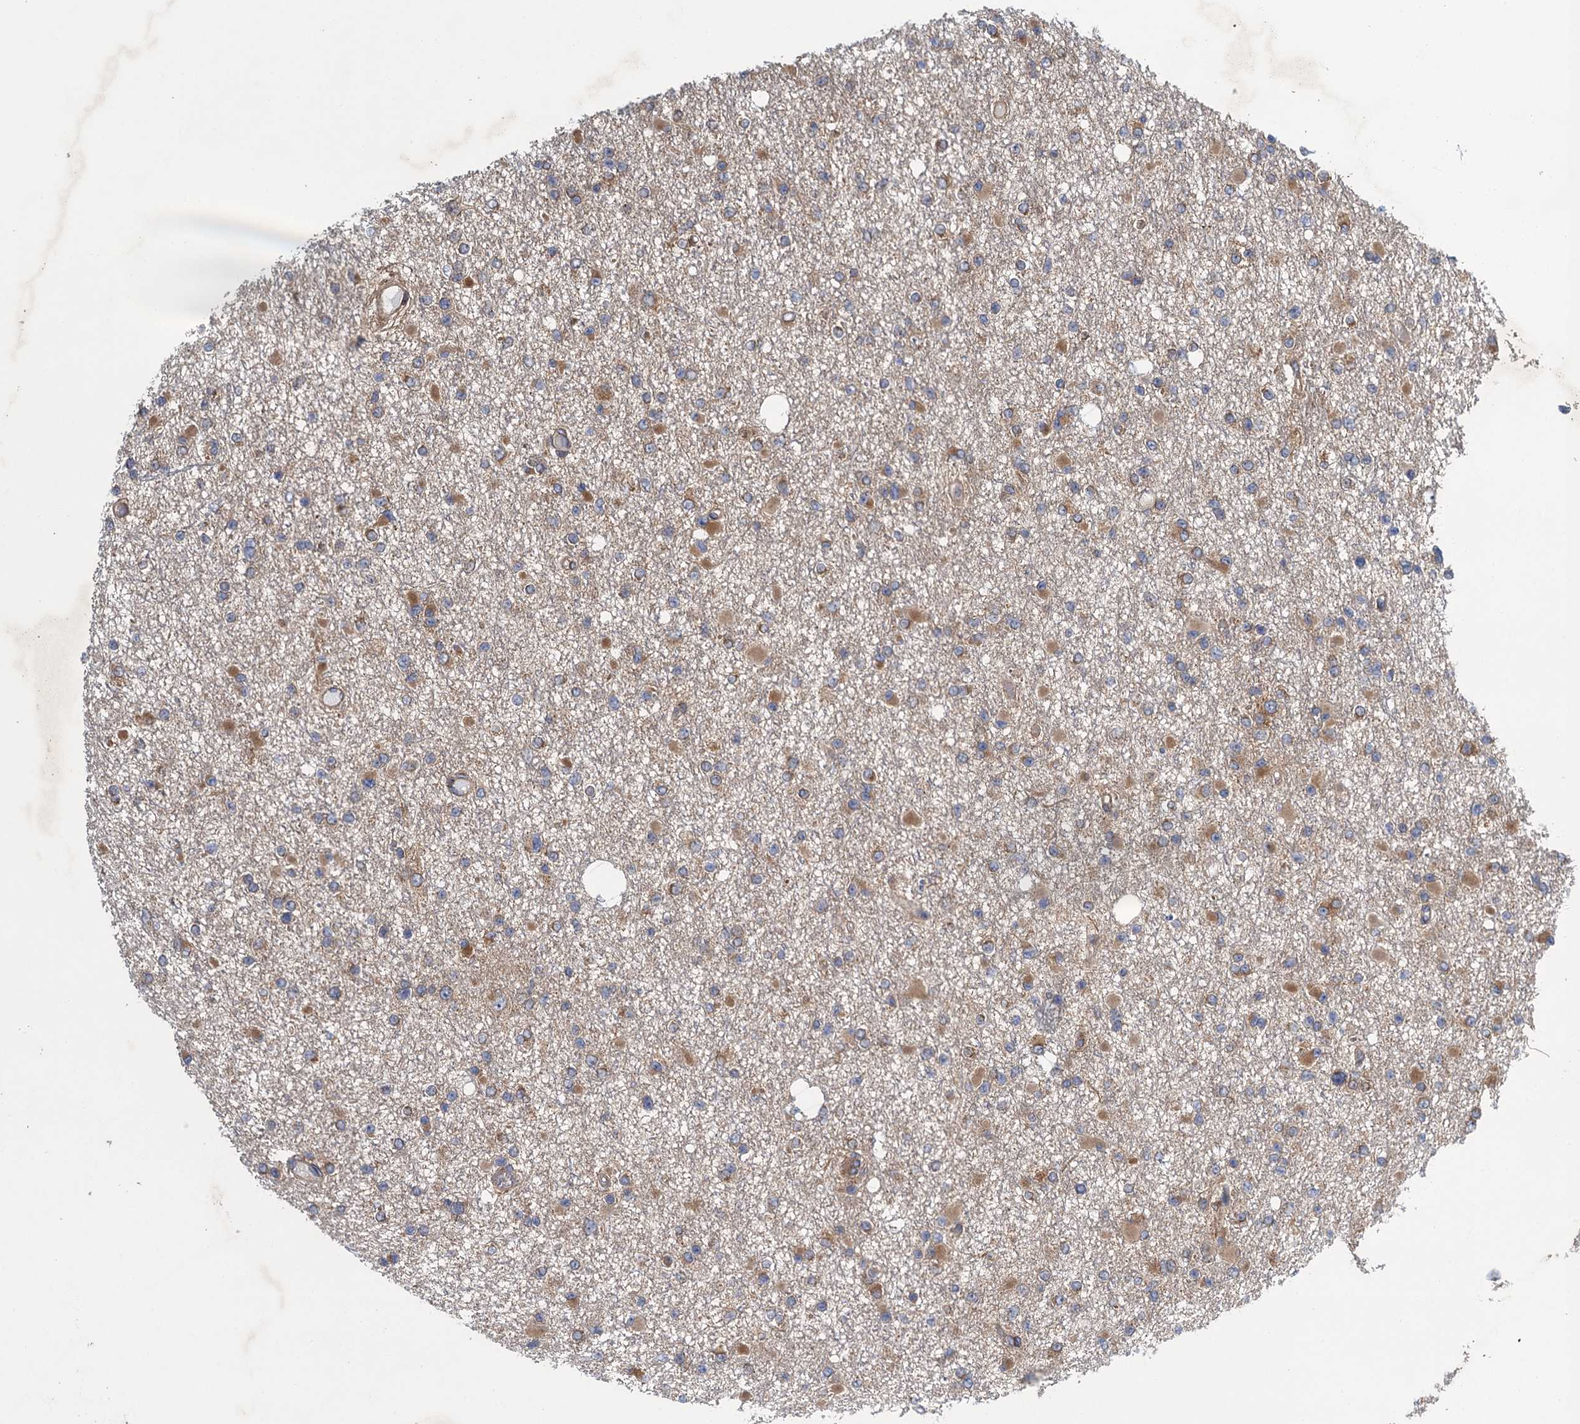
{"staining": {"intensity": "moderate", "quantity": "<25%", "location": "cytoplasmic/membranous"}, "tissue": "glioma", "cell_type": "Tumor cells", "image_type": "cancer", "snomed": [{"axis": "morphology", "description": "Glioma, malignant, Low grade"}, {"axis": "topography", "description": "Brain"}], "caption": "Immunohistochemical staining of human glioma exhibits moderate cytoplasmic/membranous protein expression in about <25% of tumor cells.", "gene": "MDM1", "patient": {"sex": "female", "age": 22}}